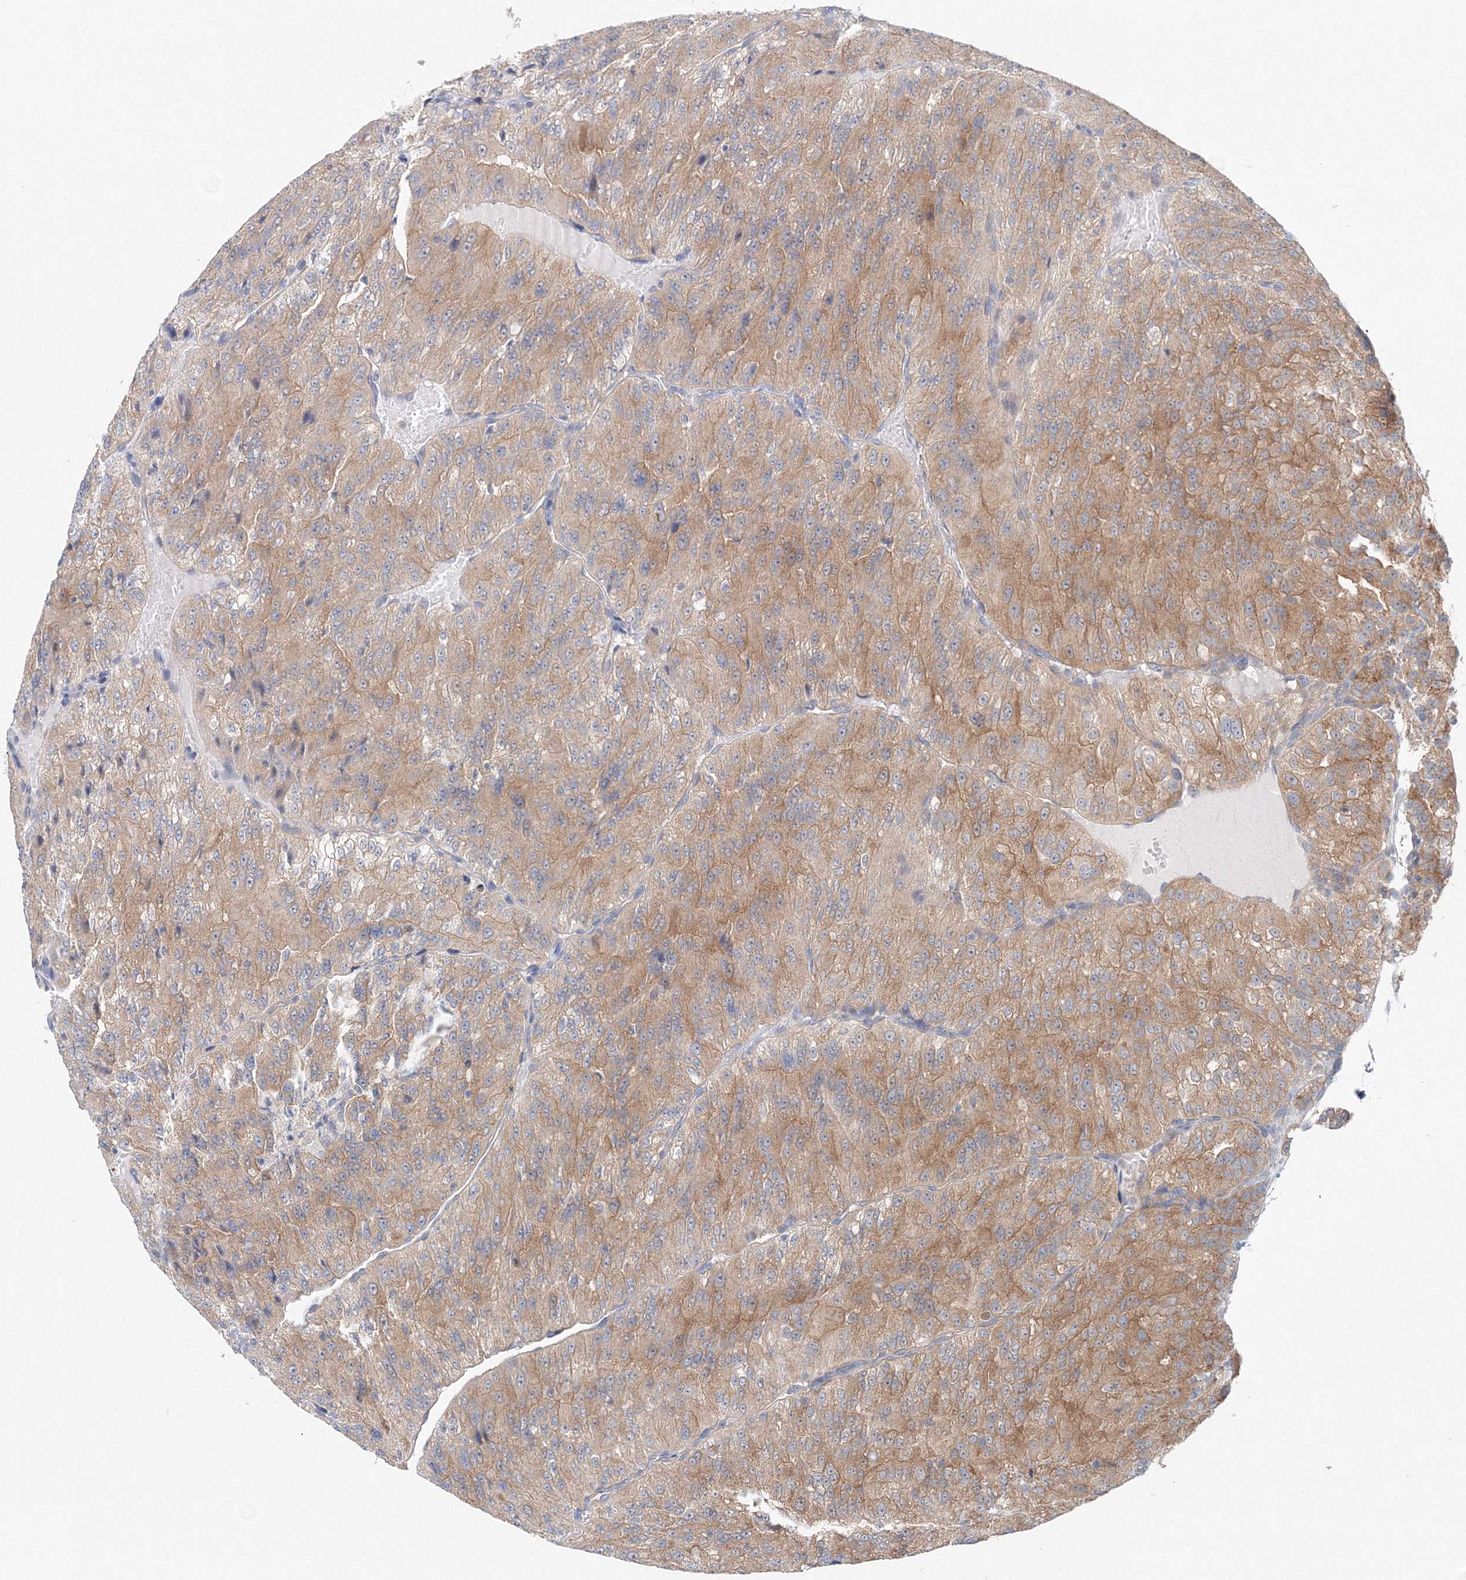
{"staining": {"intensity": "moderate", "quantity": ">75%", "location": "cytoplasmic/membranous"}, "tissue": "renal cancer", "cell_type": "Tumor cells", "image_type": "cancer", "snomed": [{"axis": "morphology", "description": "Adenocarcinoma, NOS"}, {"axis": "topography", "description": "Kidney"}], "caption": "DAB (3,3'-diaminobenzidine) immunohistochemical staining of human renal cancer exhibits moderate cytoplasmic/membranous protein staining in about >75% of tumor cells.", "gene": "TPRKB", "patient": {"sex": "female", "age": 63}}